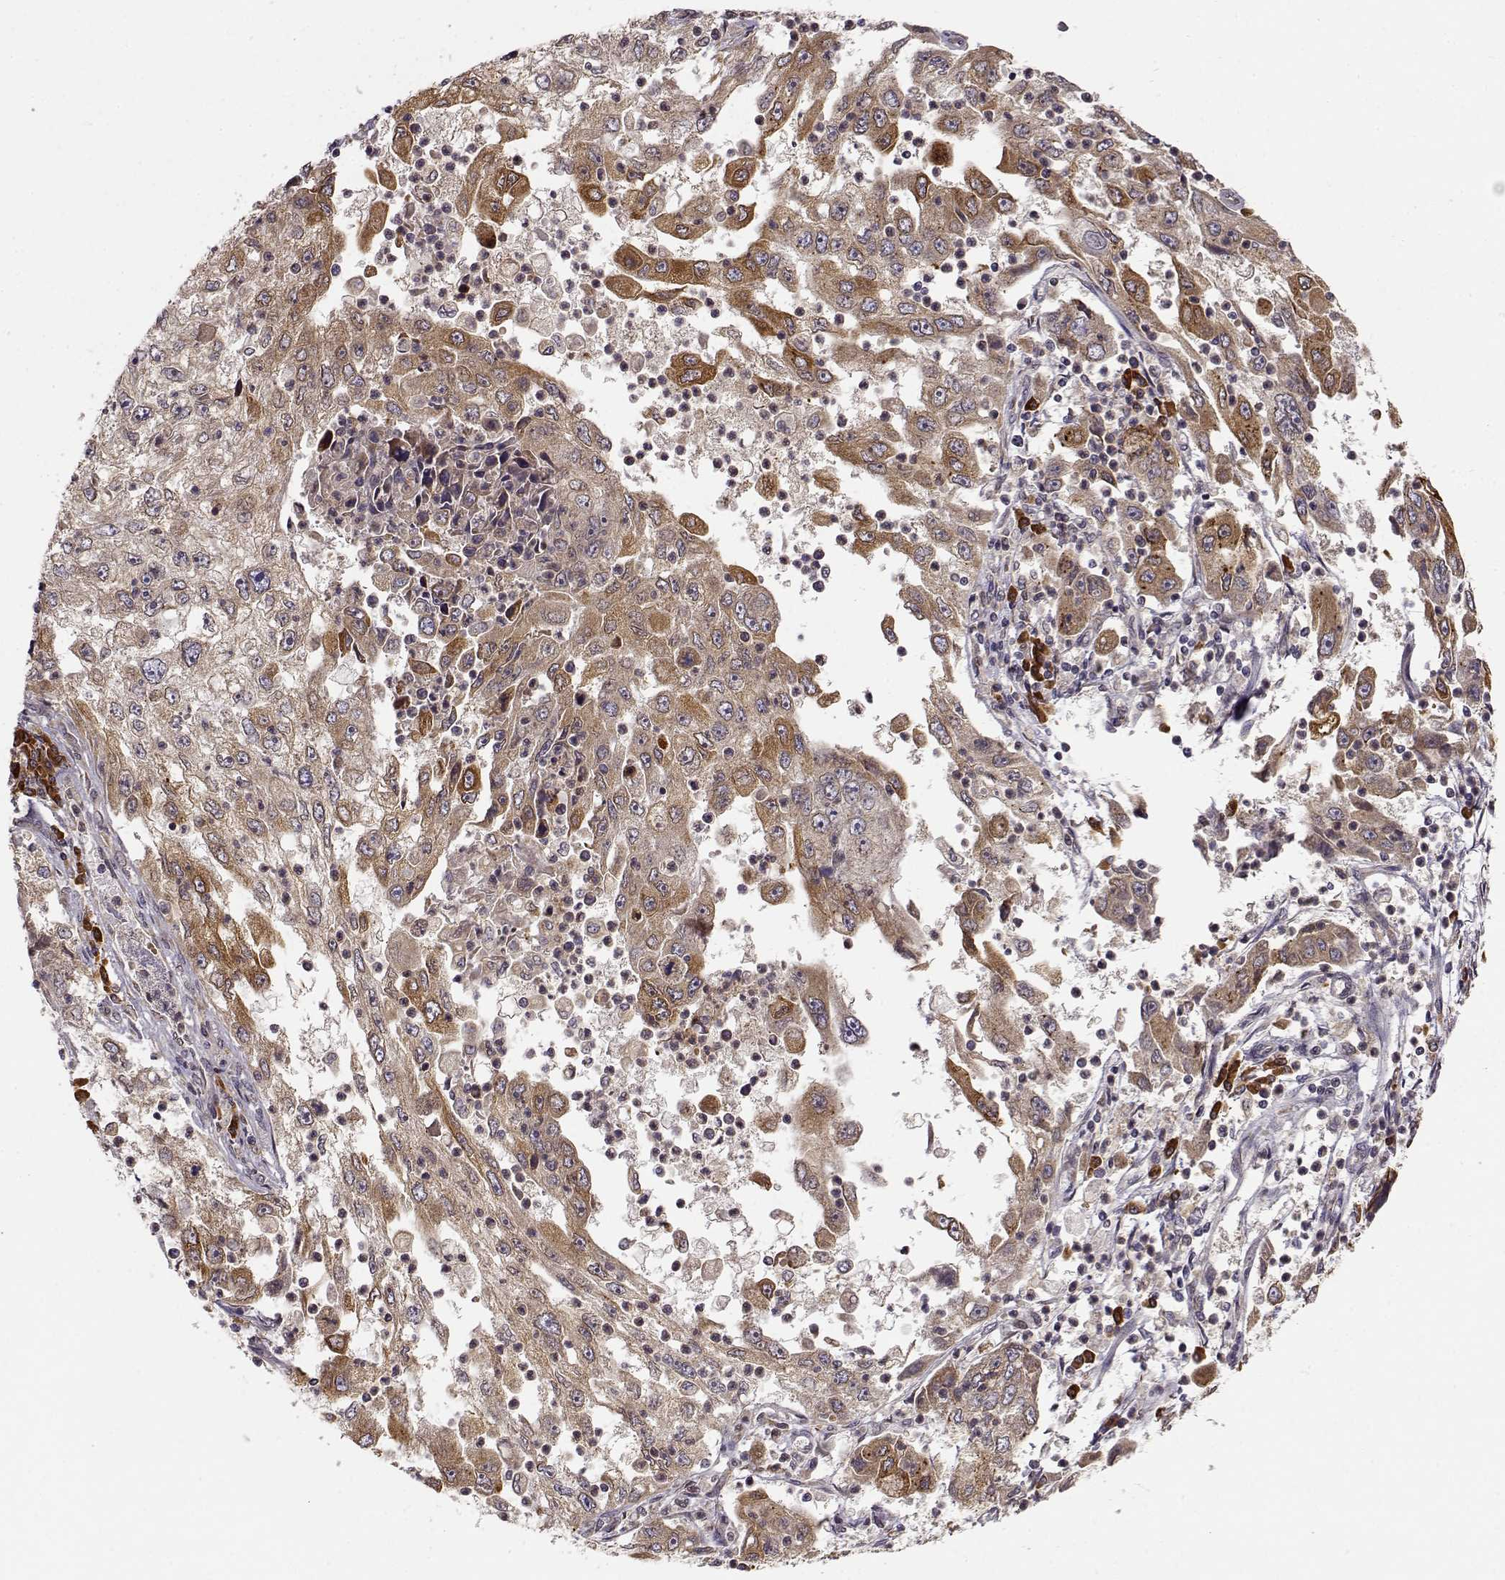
{"staining": {"intensity": "moderate", "quantity": ">75%", "location": "cytoplasmic/membranous"}, "tissue": "cervical cancer", "cell_type": "Tumor cells", "image_type": "cancer", "snomed": [{"axis": "morphology", "description": "Squamous cell carcinoma, NOS"}, {"axis": "topography", "description": "Cervix"}], "caption": "Immunohistochemical staining of human cervical cancer demonstrates medium levels of moderate cytoplasmic/membranous expression in about >75% of tumor cells. (IHC, brightfield microscopy, high magnification).", "gene": "ERGIC2", "patient": {"sex": "female", "age": 36}}